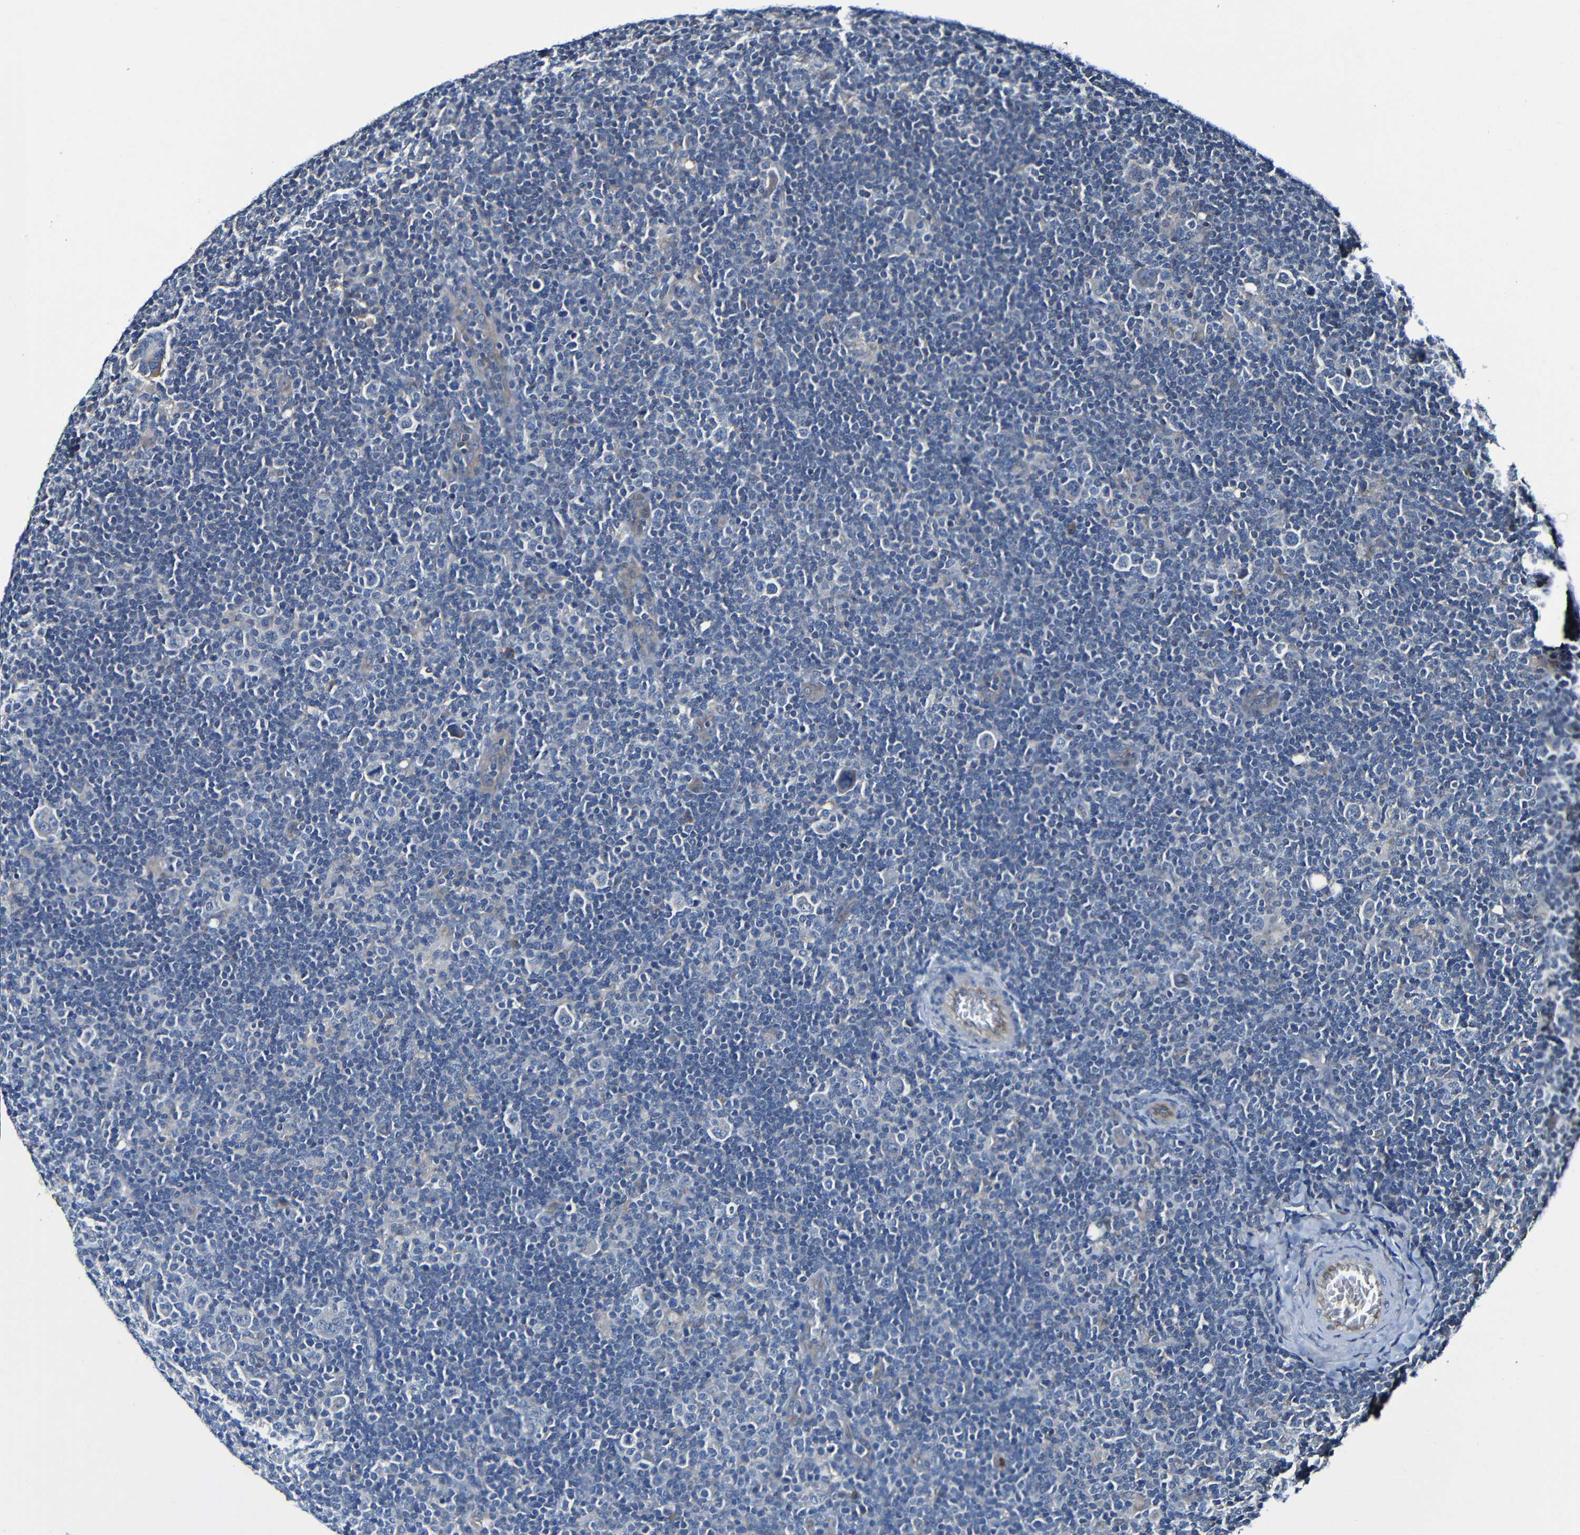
{"staining": {"intensity": "negative", "quantity": "none", "location": "none"}, "tissue": "lymphoma", "cell_type": "Tumor cells", "image_type": "cancer", "snomed": [{"axis": "morphology", "description": "Hodgkin's disease, NOS"}, {"axis": "topography", "description": "Lymph node"}], "caption": "High magnification brightfield microscopy of lymphoma stained with DAB (brown) and counterstained with hematoxylin (blue): tumor cells show no significant expression. (DAB immunohistochemistry with hematoxylin counter stain).", "gene": "ADAM15", "patient": {"sex": "female", "age": 57}}